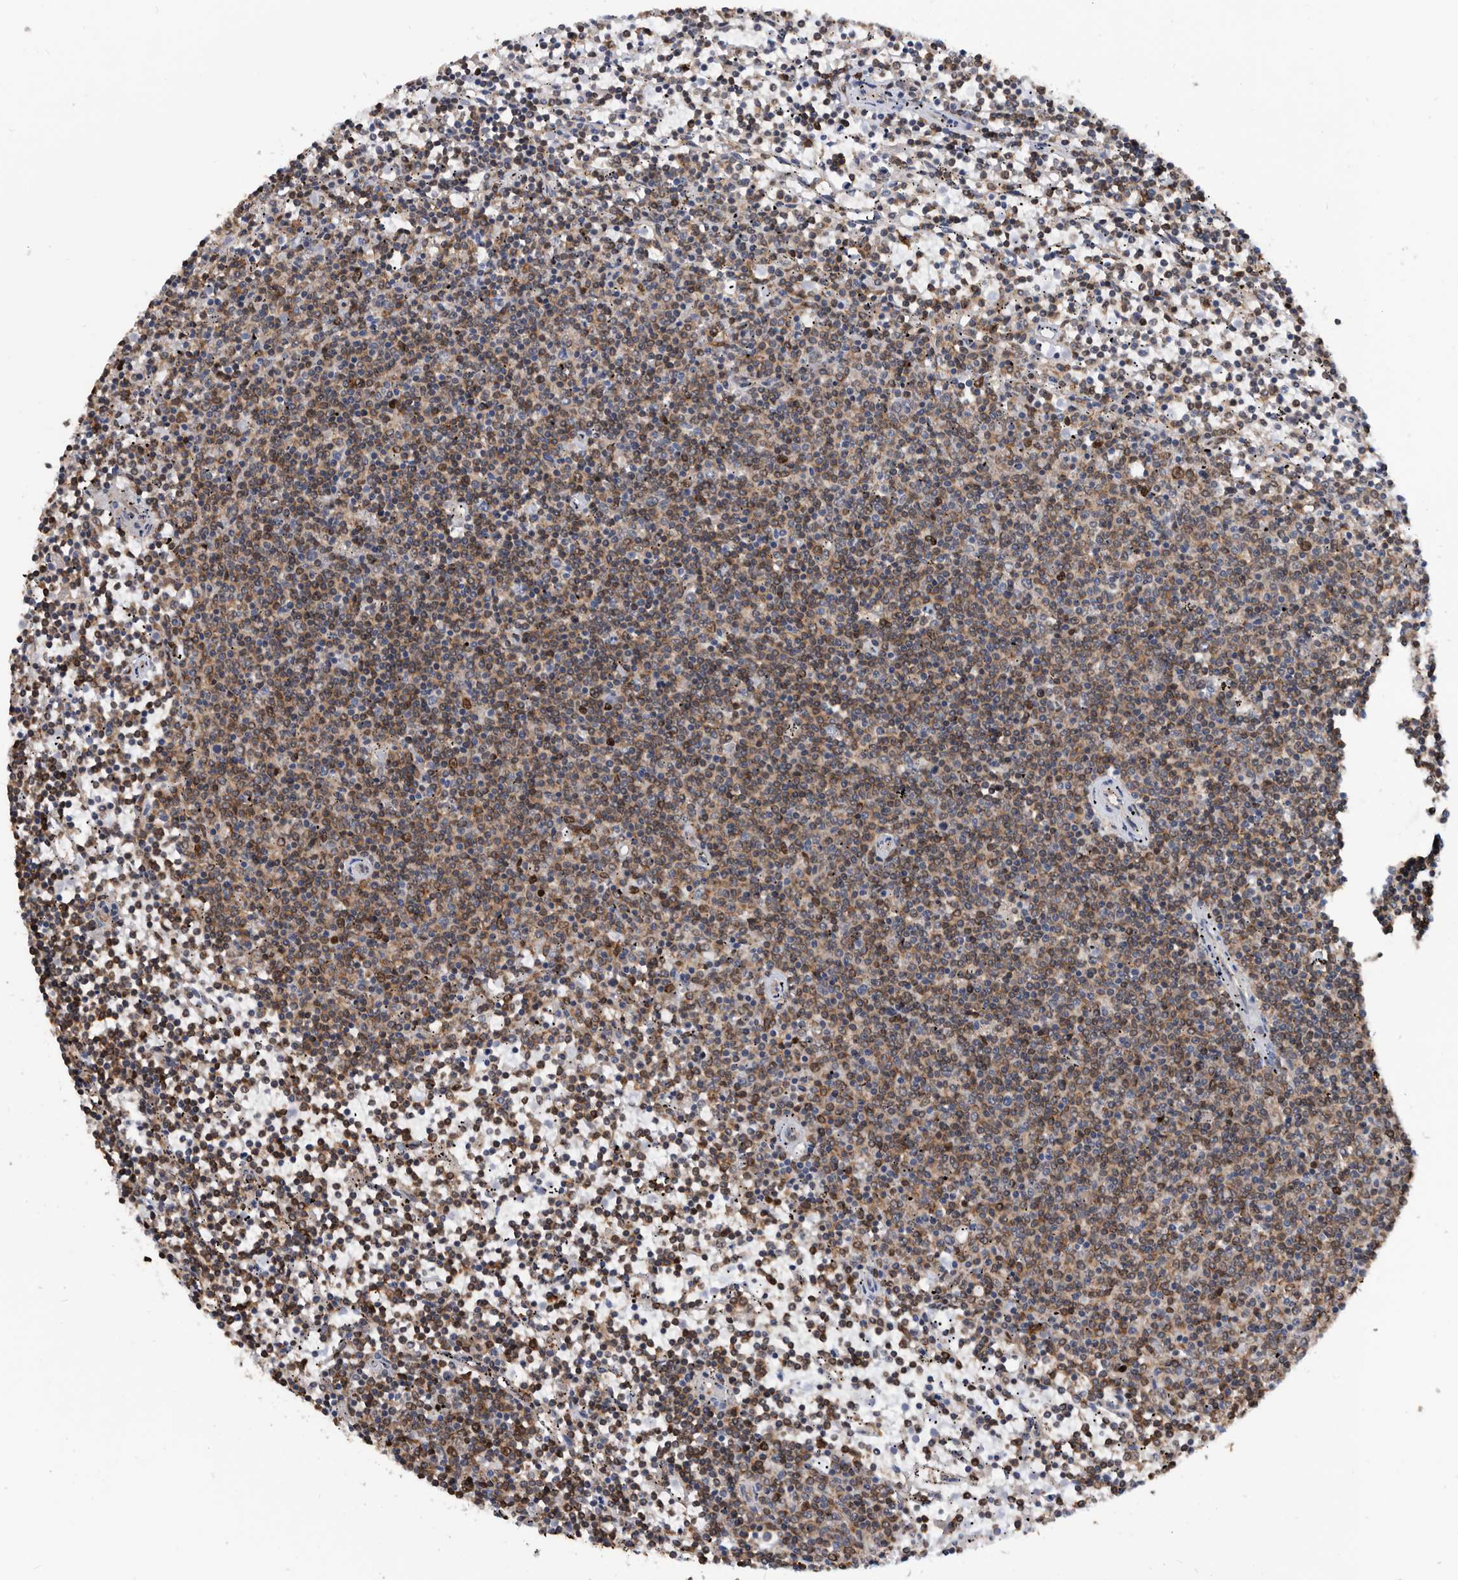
{"staining": {"intensity": "moderate", "quantity": ">75%", "location": "cytoplasmic/membranous,nuclear"}, "tissue": "lymphoma", "cell_type": "Tumor cells", "image_type": "cancer", "snomed": [{"axis": "morphology", "description": "Malignant lymphoma, non-Hodgkin's type, Low grade"}, {"axis": "topography", "description": "Spleen"}], "caption": "High-magnification brightfield microscopy of malignant lymphoma, non-Hodgkin's type (low-grade) stained with DAB (brown) and counterstained with hematoxylin (blue). tumor cells exhibit moderate cytoplasmic/membranous and nuclear staining is present in approximately>75% of cells.", "gene": "ATAD2", "patient": {"sex": "female", "age": 50}}